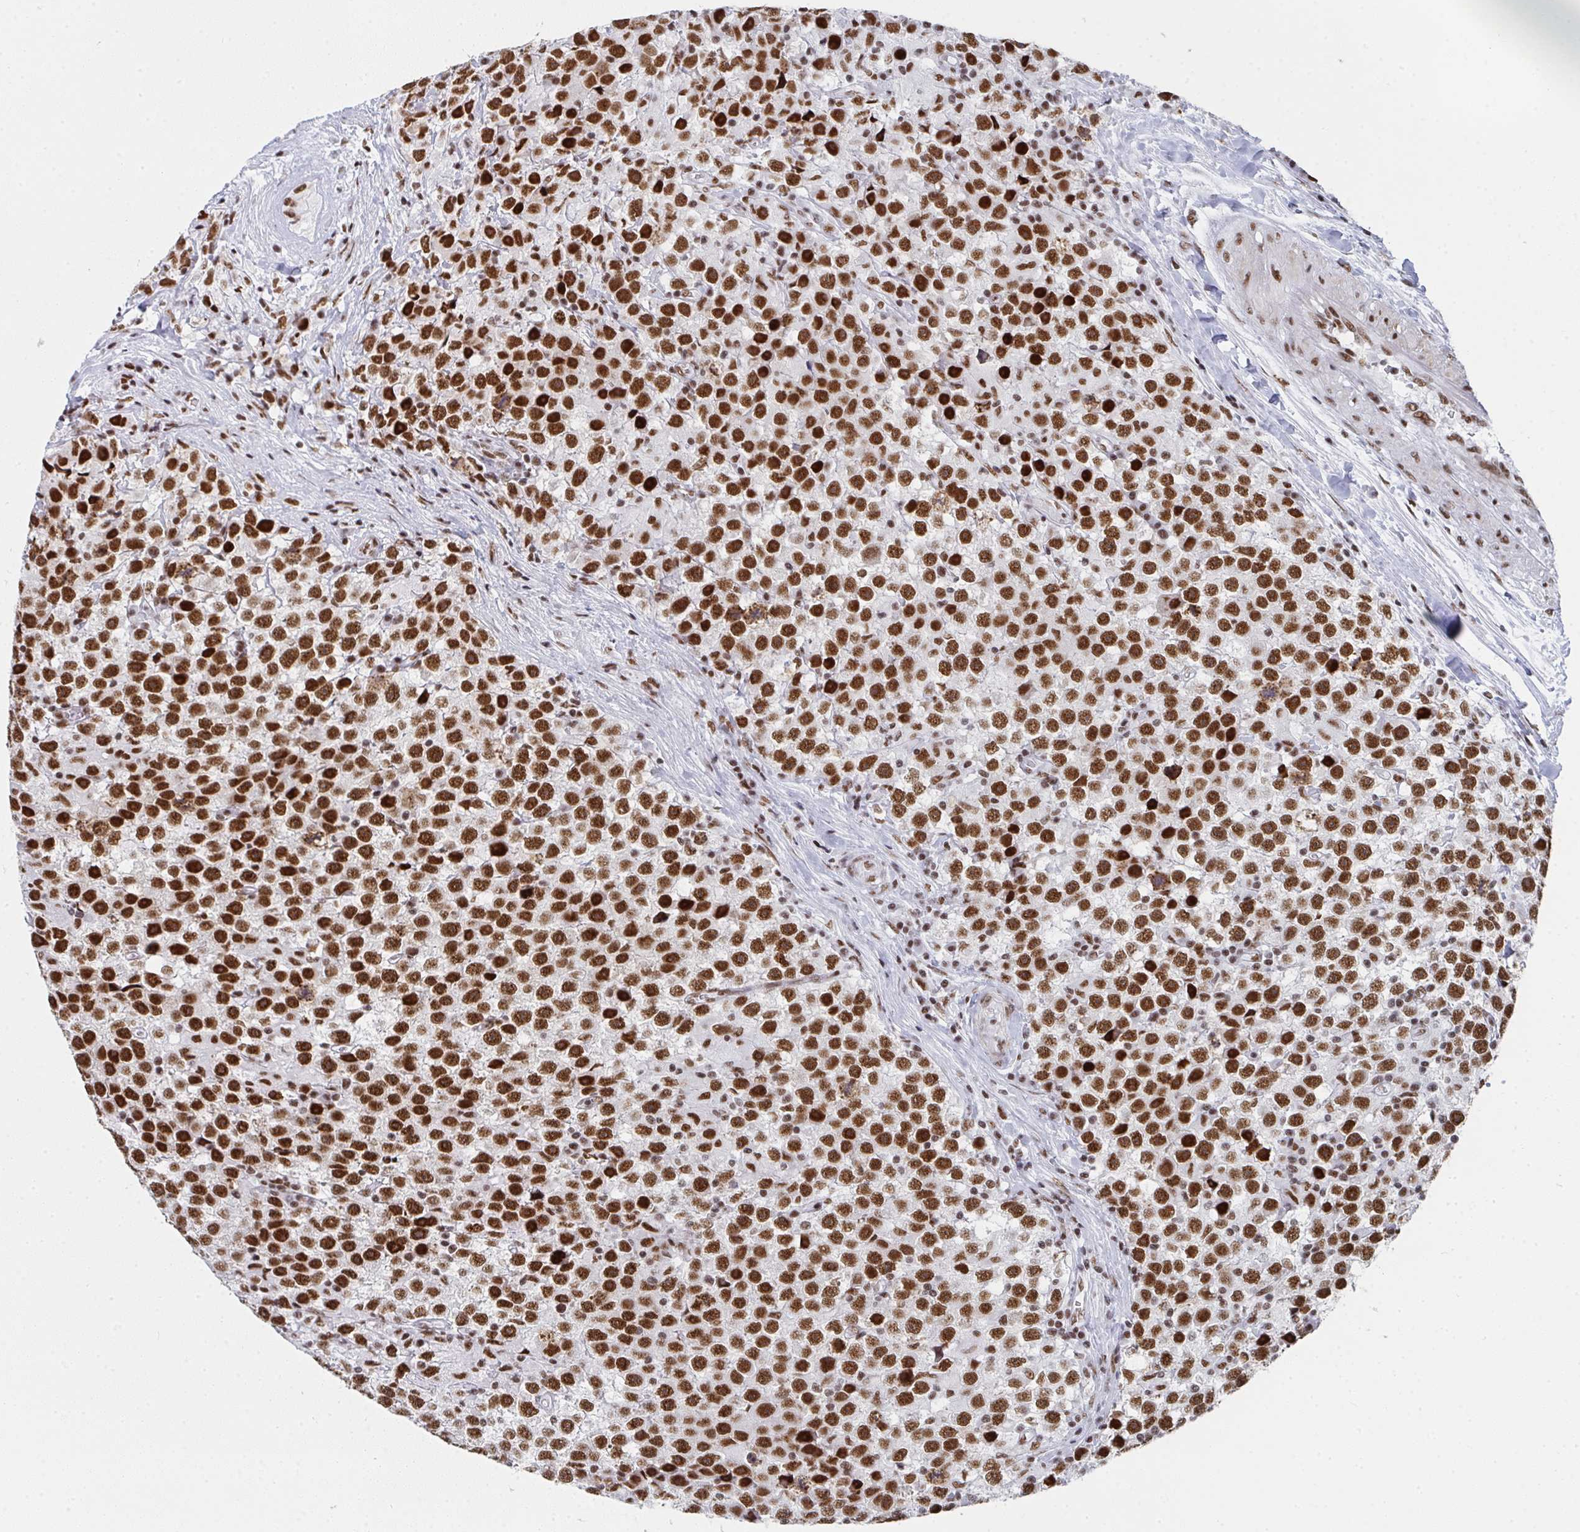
{"staining": {"intensity": "strong", "quantity": ">75%", "location": "nuclear"}, "tissue": "testis cancer", "cell_type": "Tumor cells", "image_type": "cancer", "snomed": [{"axis": "morphology", "description": "Seminoma, NOS"}, {"axis": "topography", "description": "Testis"}], "caption": "Protein expression analysis of human testis seminoma reveals strong nuclear positivity in about >75% of tumor cells.", "gene": "SNRNP70", "patient": {"sex": "male", "age": 31}}